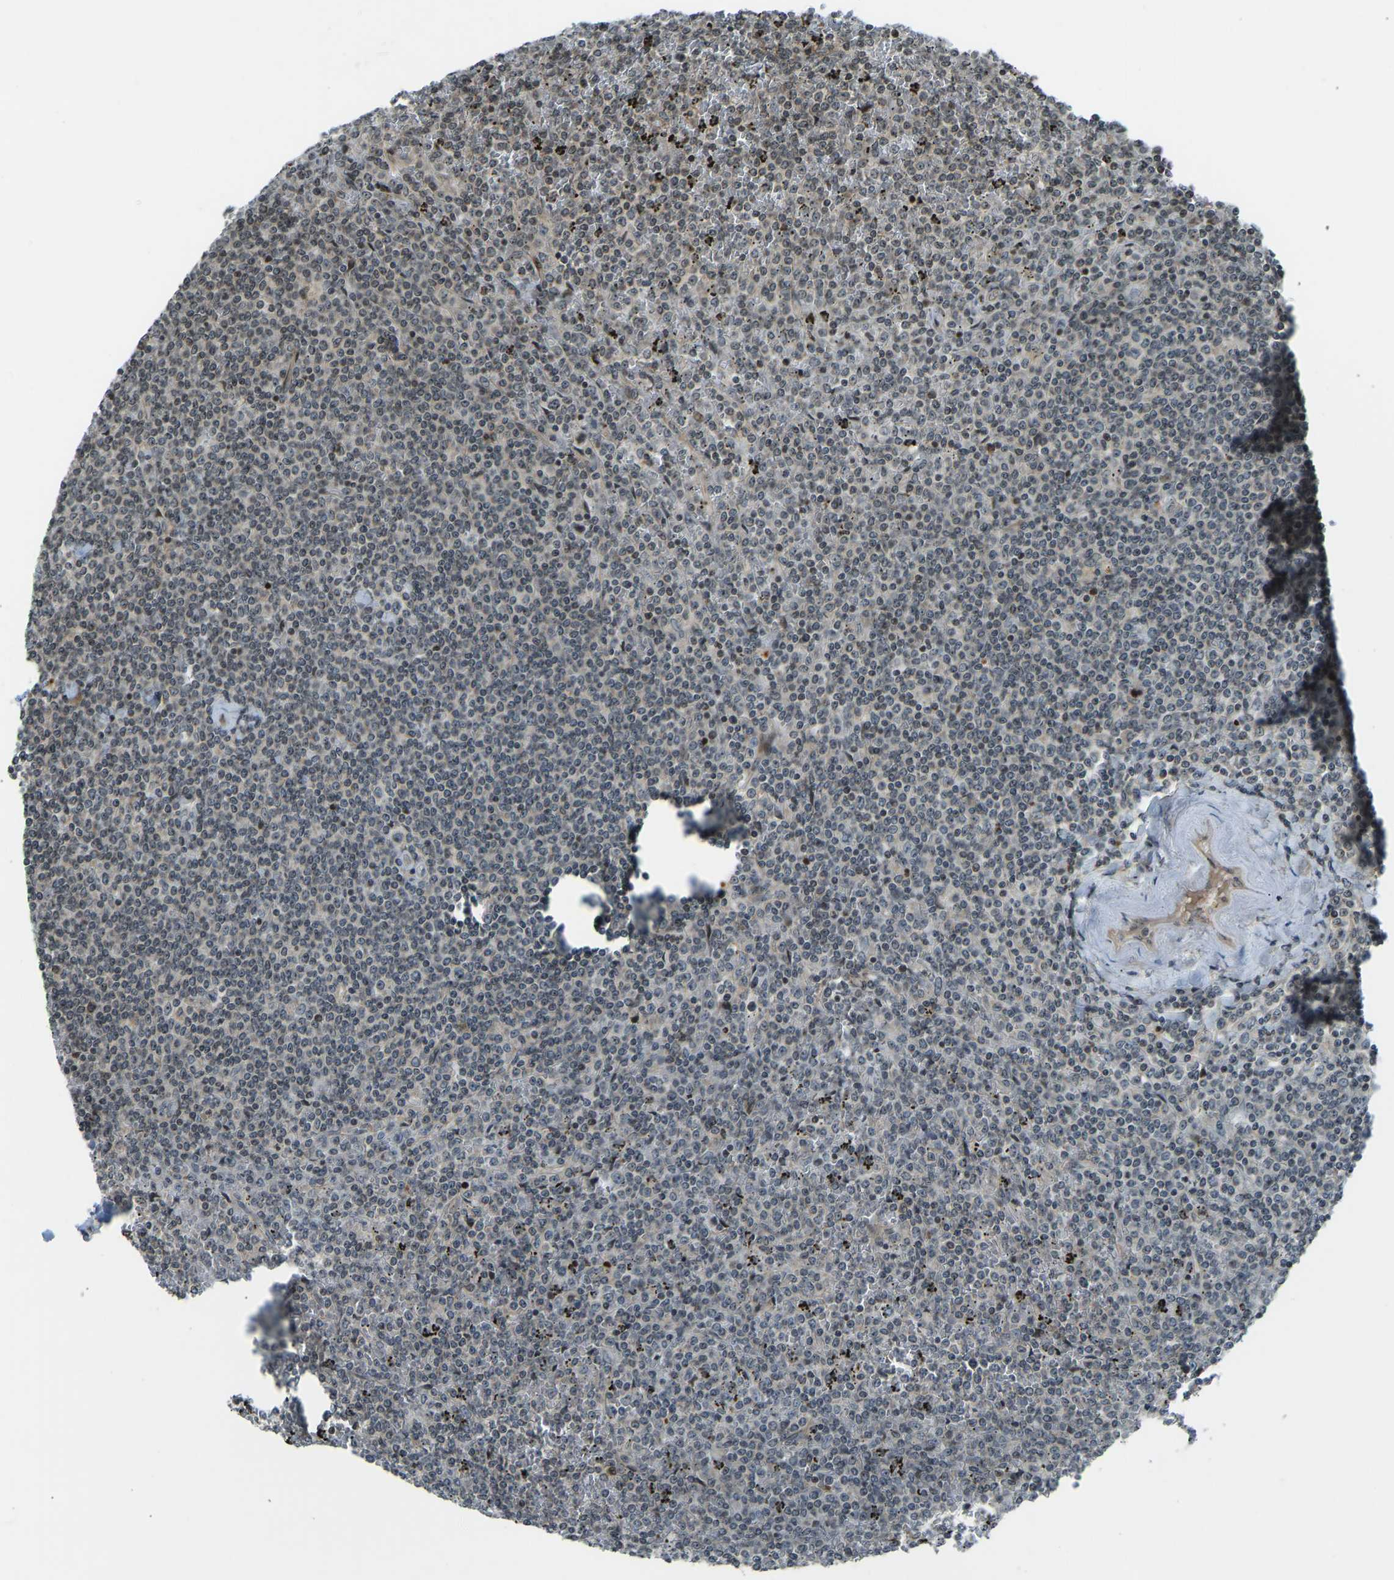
{"staining": {"intensity": "negative", "quantity": "none", "location": "none"}, "tissue": "lymphoma", "cell_type": "Tumor cells", "image_type": "cancer", "snomed": [{"axis": "morphology", "description": "Malignant lymphoma, non-Hodgkin's type, Low grade"}, {"axis": "topography", "description": "Spleen"}], "caption": "An IHC micrograph of malignant lymphoma, non-Hodgkin's type (low-grade) is shown. There is no staining in tumor cells of malignant lymphoma, non-Hodgkin's type (low-grade). (DAB (3,3'-diaminobenzidine) immunohistochemistry (IHC) with hematoxylin counter stain).", "gene": "SVOPL", "patient": {"sex": "female", "age": 19}}